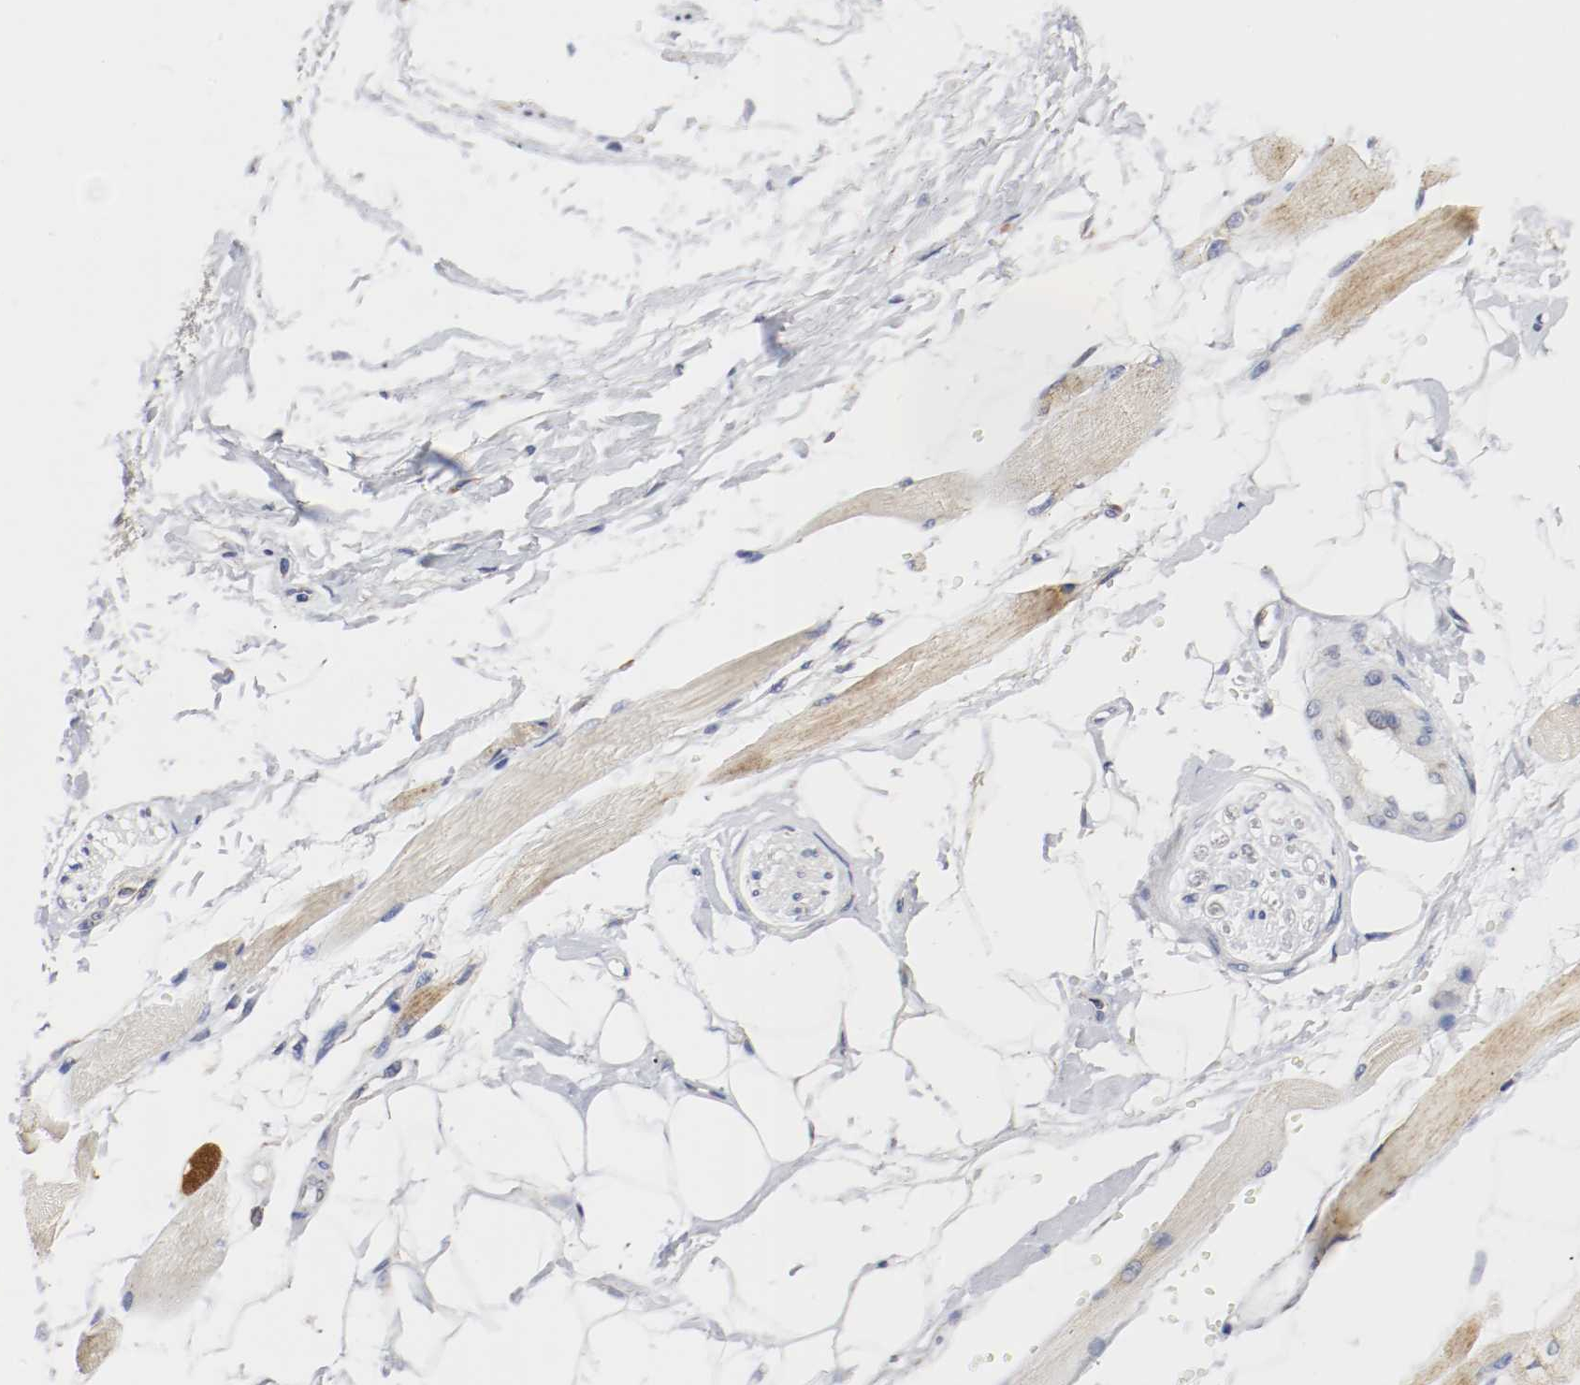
{"staining": {"intensity": "weak", "quantity": ">75%", "location": "cytoplasmic/membranous"}, "tissue": "skeletal muscle", "cell_type": "Myocytes", "image_type": "normal", "snomed": [{"axis": "morphology", "description": "Normal tissue, NOS"}, {"axis": "topography", "description": "Skeletal muscle"}, {"axis": "topography", "description": "Peripheral nerve tissue"}], "caption": "Immunohistochemical staining of unremarkable skeletal muscle shows low levels of weak cytoplasmic/membranous expression in approximately >75% of myocytes. The staining was performed using DAB, with brown indicating positive protein expression. Nuclei are stained blue with hematoxylin.", "gene": "AFG3L2", "patient": {"sex": "female", "age": 84}}